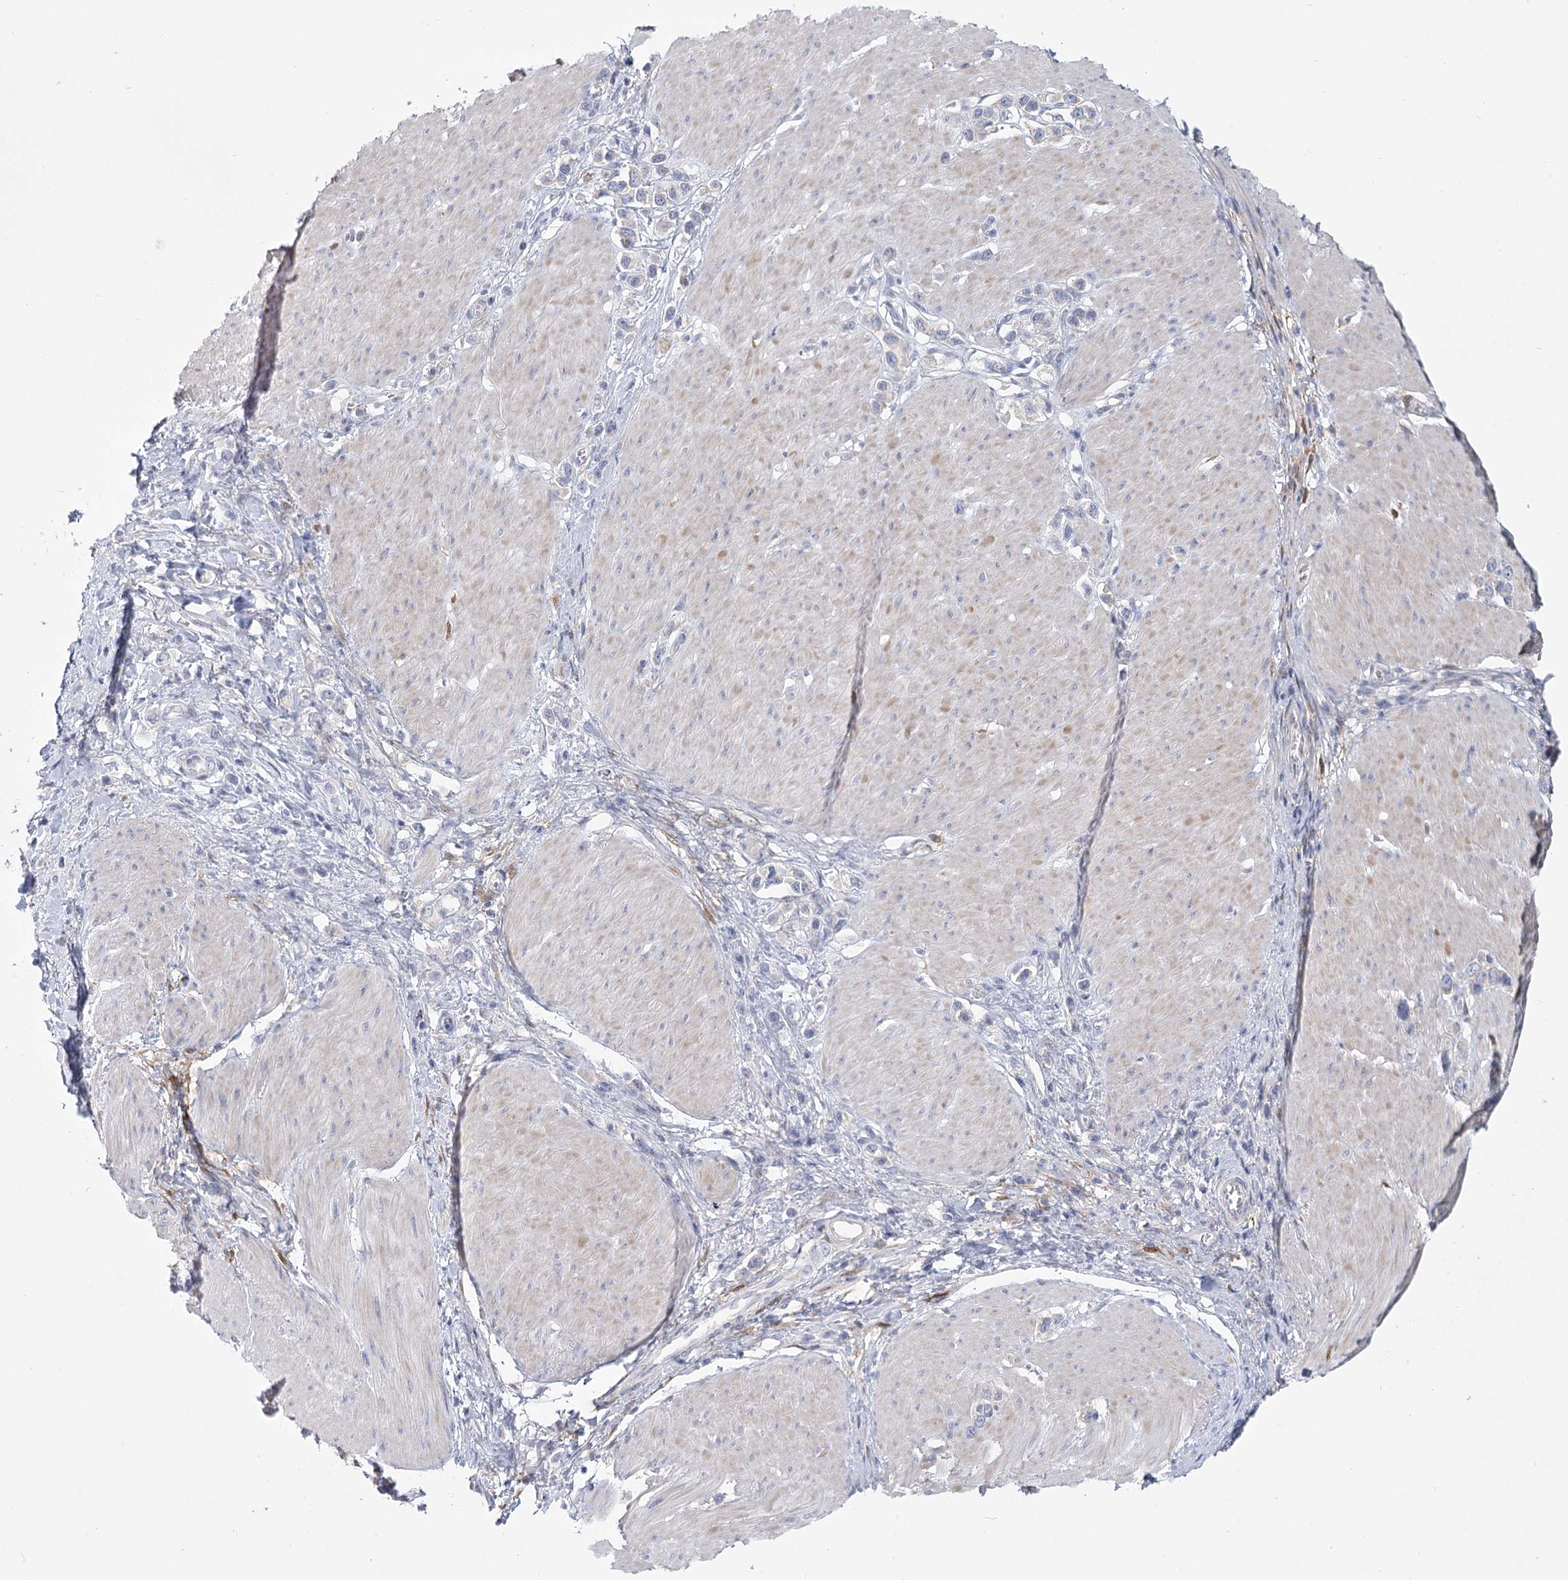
{"staining": {"intensity": "negative", "quantity": "none", "location": "none"}, "tissue": "stomach cancer", "cell_type": "Tumor cells", "image_type": "cancer", "snomed": [{"axis": "morphology", "description": "Normal tissue, NOS"}, {"axis": "morphology", "description": "Adenocarcinoma, NOS"}, {"axis": "topography", "description": "Stomach, upper"}, {"axis": "topography", "description": "Stomach"}], "caption": "Immunohistochemistry (IHC) histopathology image of neoplastic tissue: adenocarcinoma (stomach) stained with DAB reveals no significant protein staining in tumor cells. Brightfield microscopy of immunohistochemistry stained with DAB (brown) and hematoxylin (blue), captured at high magnification.", "gene": "CNTLN", "patient": {"sex": "female", "age": 65}}